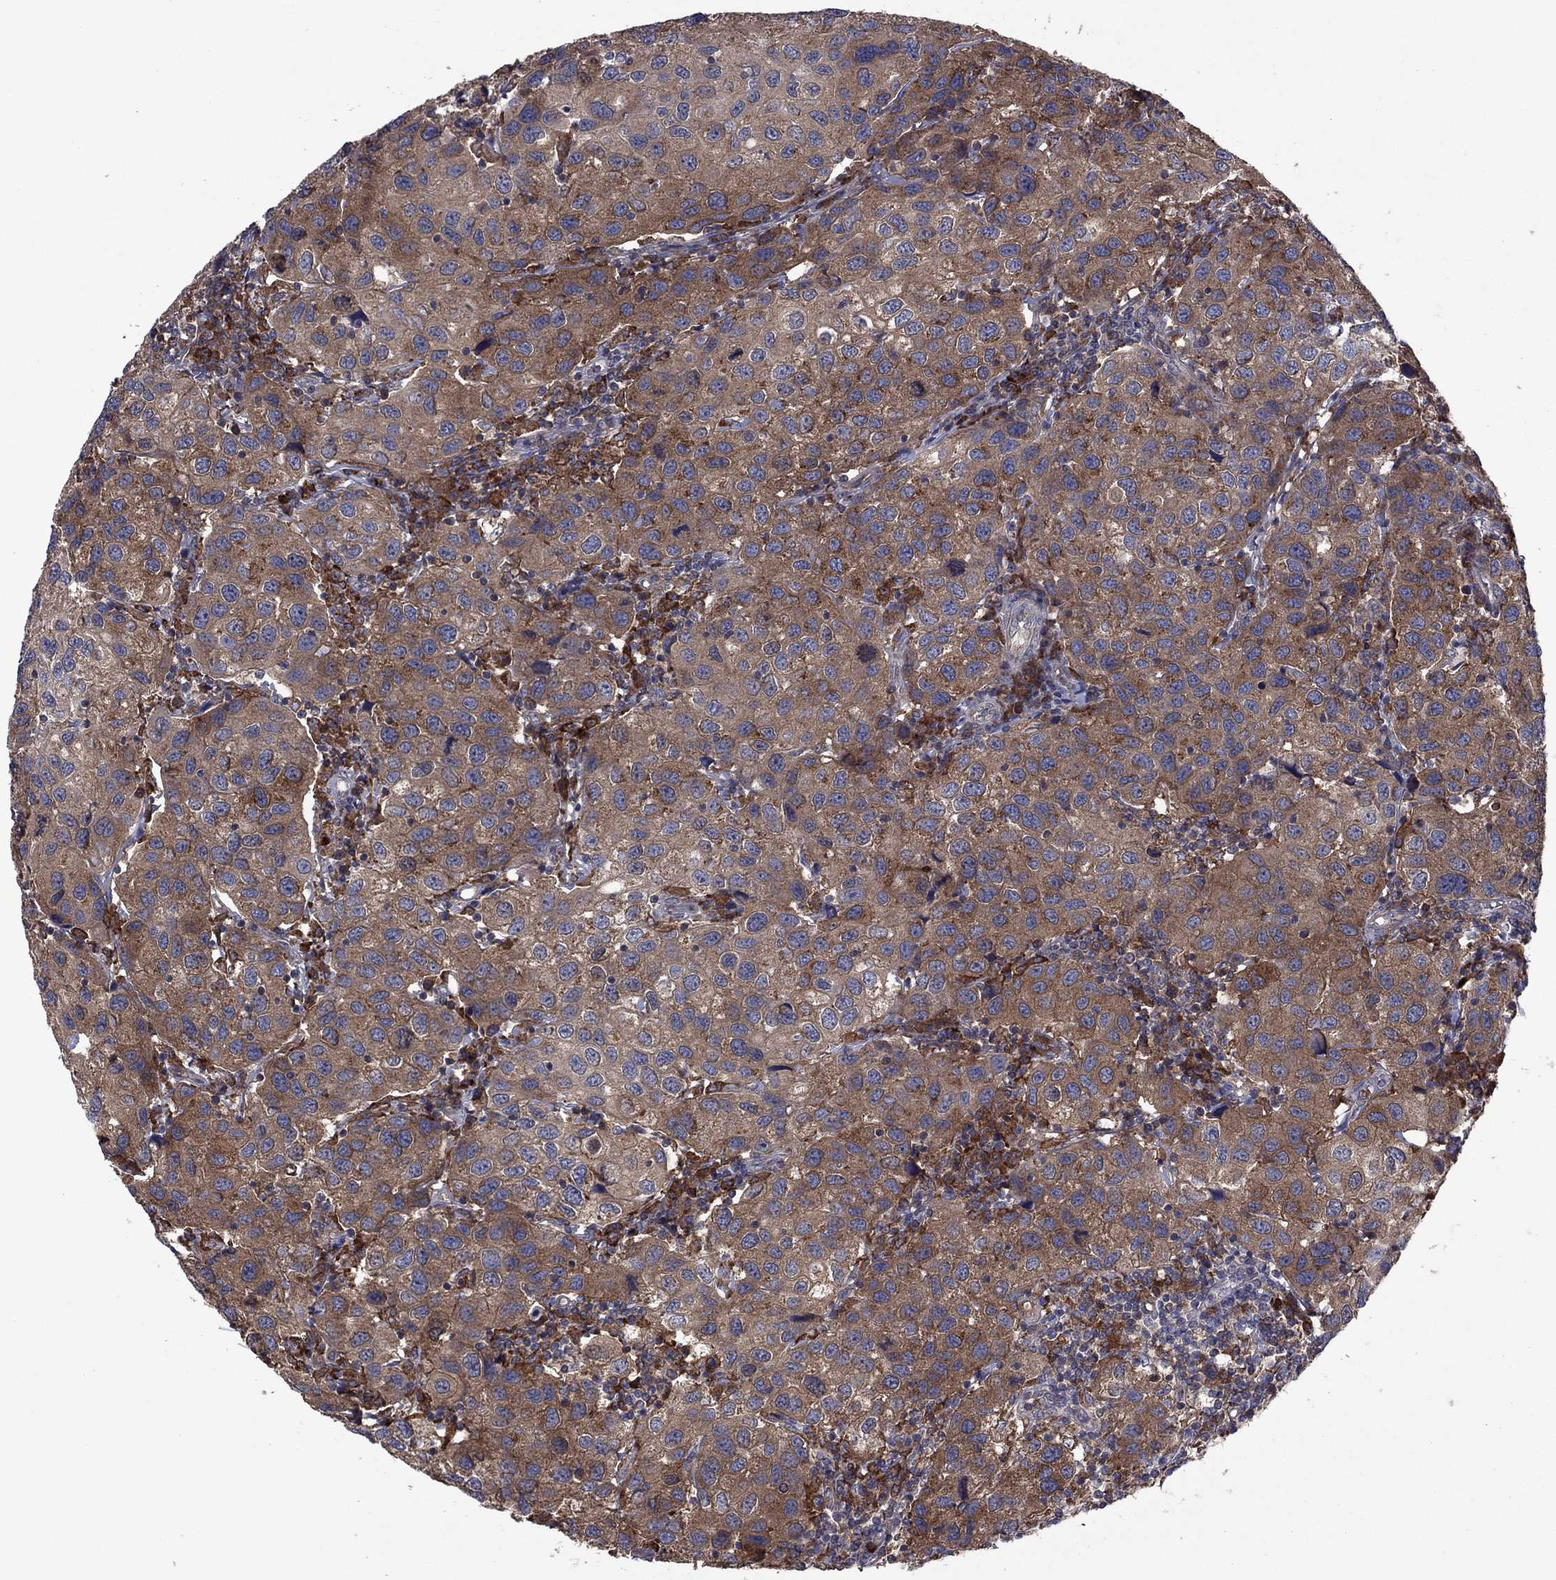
{"staining": {"intensity": "moderate", "quantity": ">75%", "location": "cytoplasmic/membranous"}, "tissue": "urothelial cancer", "cell_type": "Tumor cells", "image_type": "cancer", "snomed": [{"axis": "morphology", "description": "Urothelial carcinoma, High grade"}, {"axis": "topography", "description": "Urinary bladder"}], "caption": "Urothelial carcinoma (high-grade) stained with a brown dye exhibits moderate cytoplasmic/membranous positive staining in about >75% of tumor cells.", "gene": "MEA1", "patient": {"sex": "male", "age": 79}}